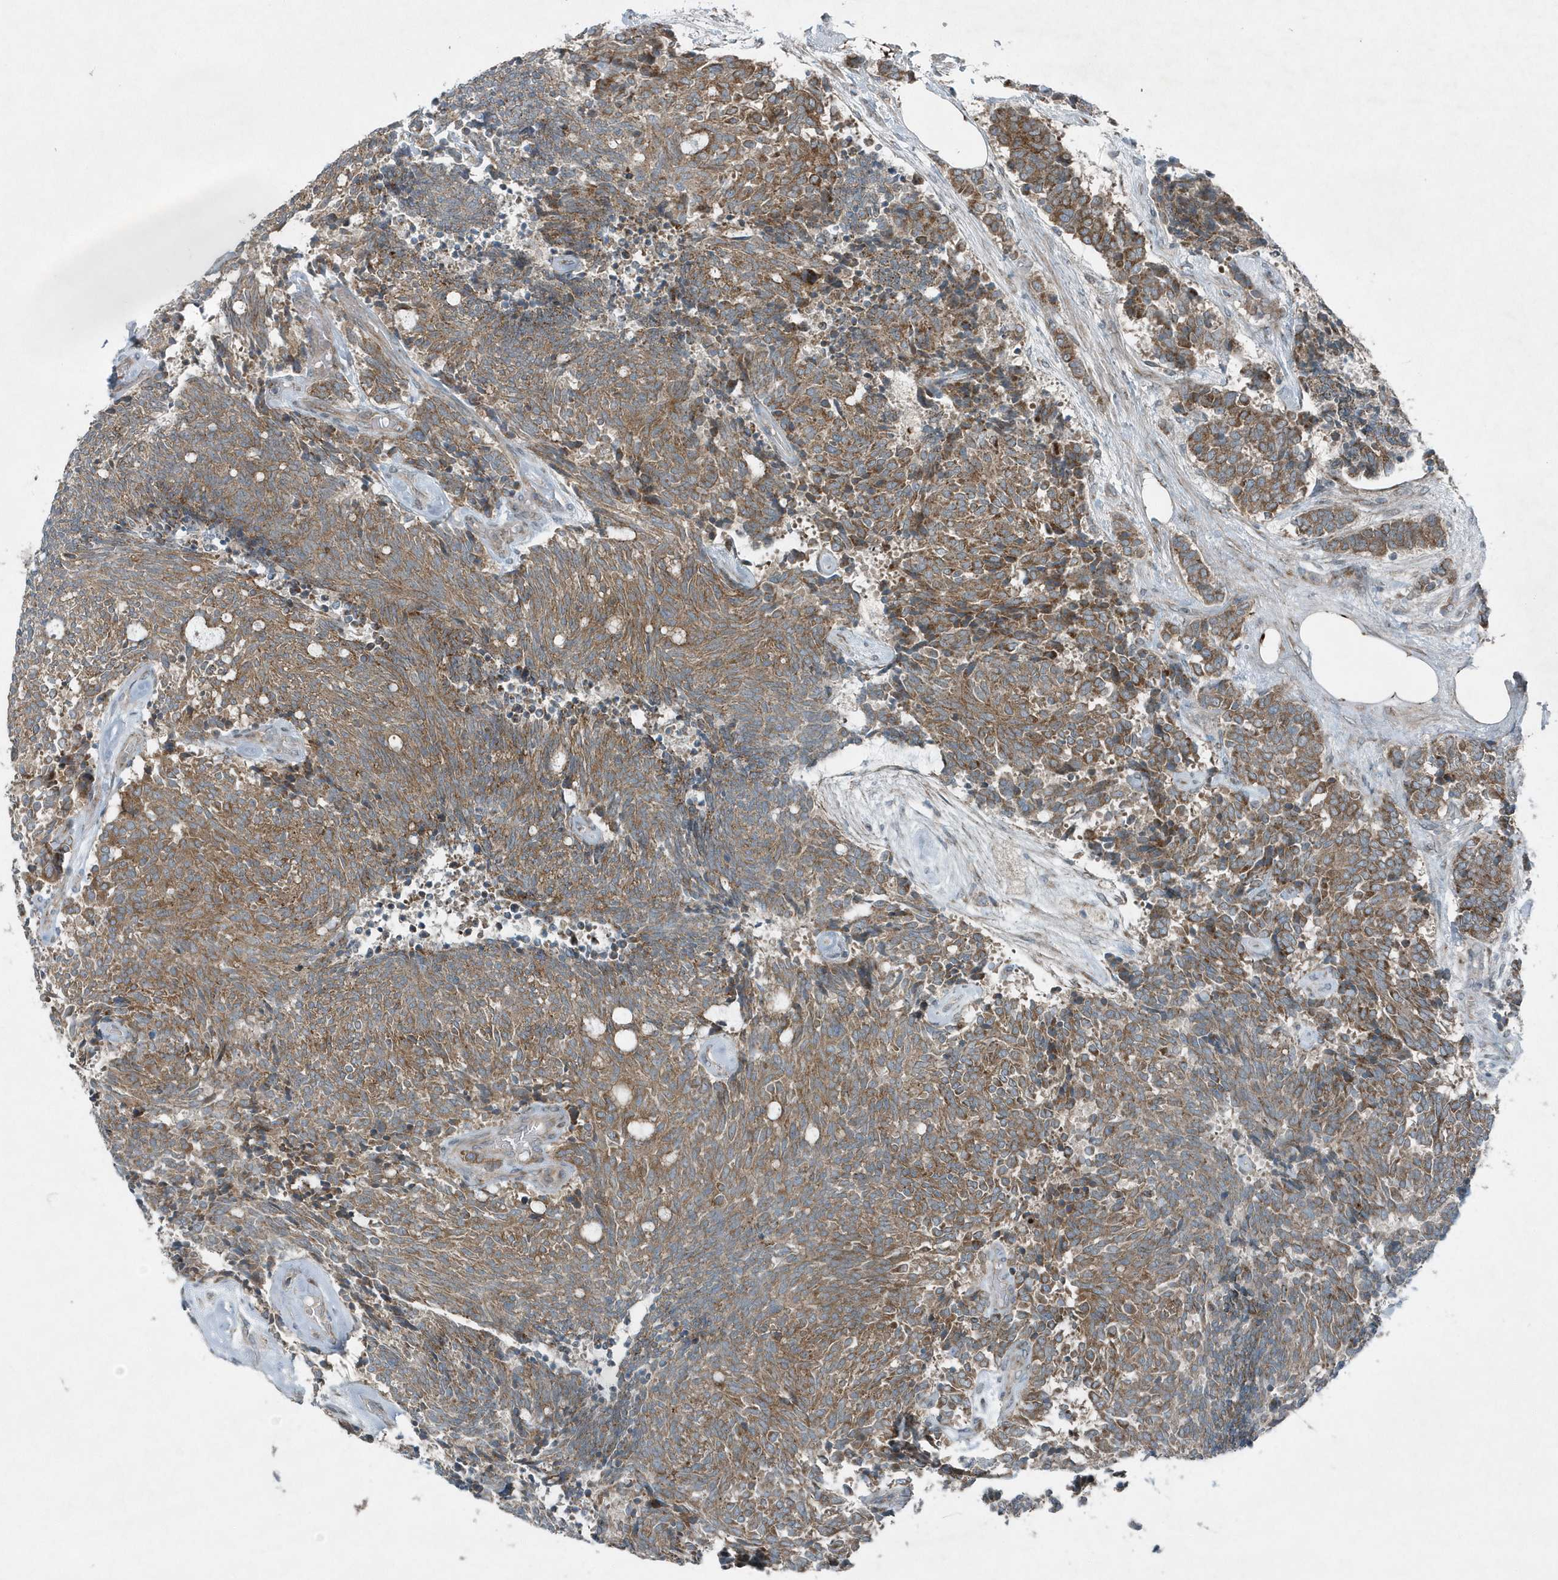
{"staining": {"intensity": "moderate", "quantity": ">75%", "location": "cytoplasmic/membranous"}, "tissue": "carcinoid", "cell_type": "Tumor cells", "image_type": "cancer", "snomed": [{"axis": "morphology", "description": "Carcinoid, malignant, NOS"}, {"axis": "topography", "description": "Pancreas"}], "caption": "Immunohistochemistry (IHC) (DAB) staining of human carcinoid exhibits moderate cytoplasmic/membranous protein positivity in approximately >75% of tumor cells.", "gene": "GCC2", "patient": {"sex": "female", "age": 54}}